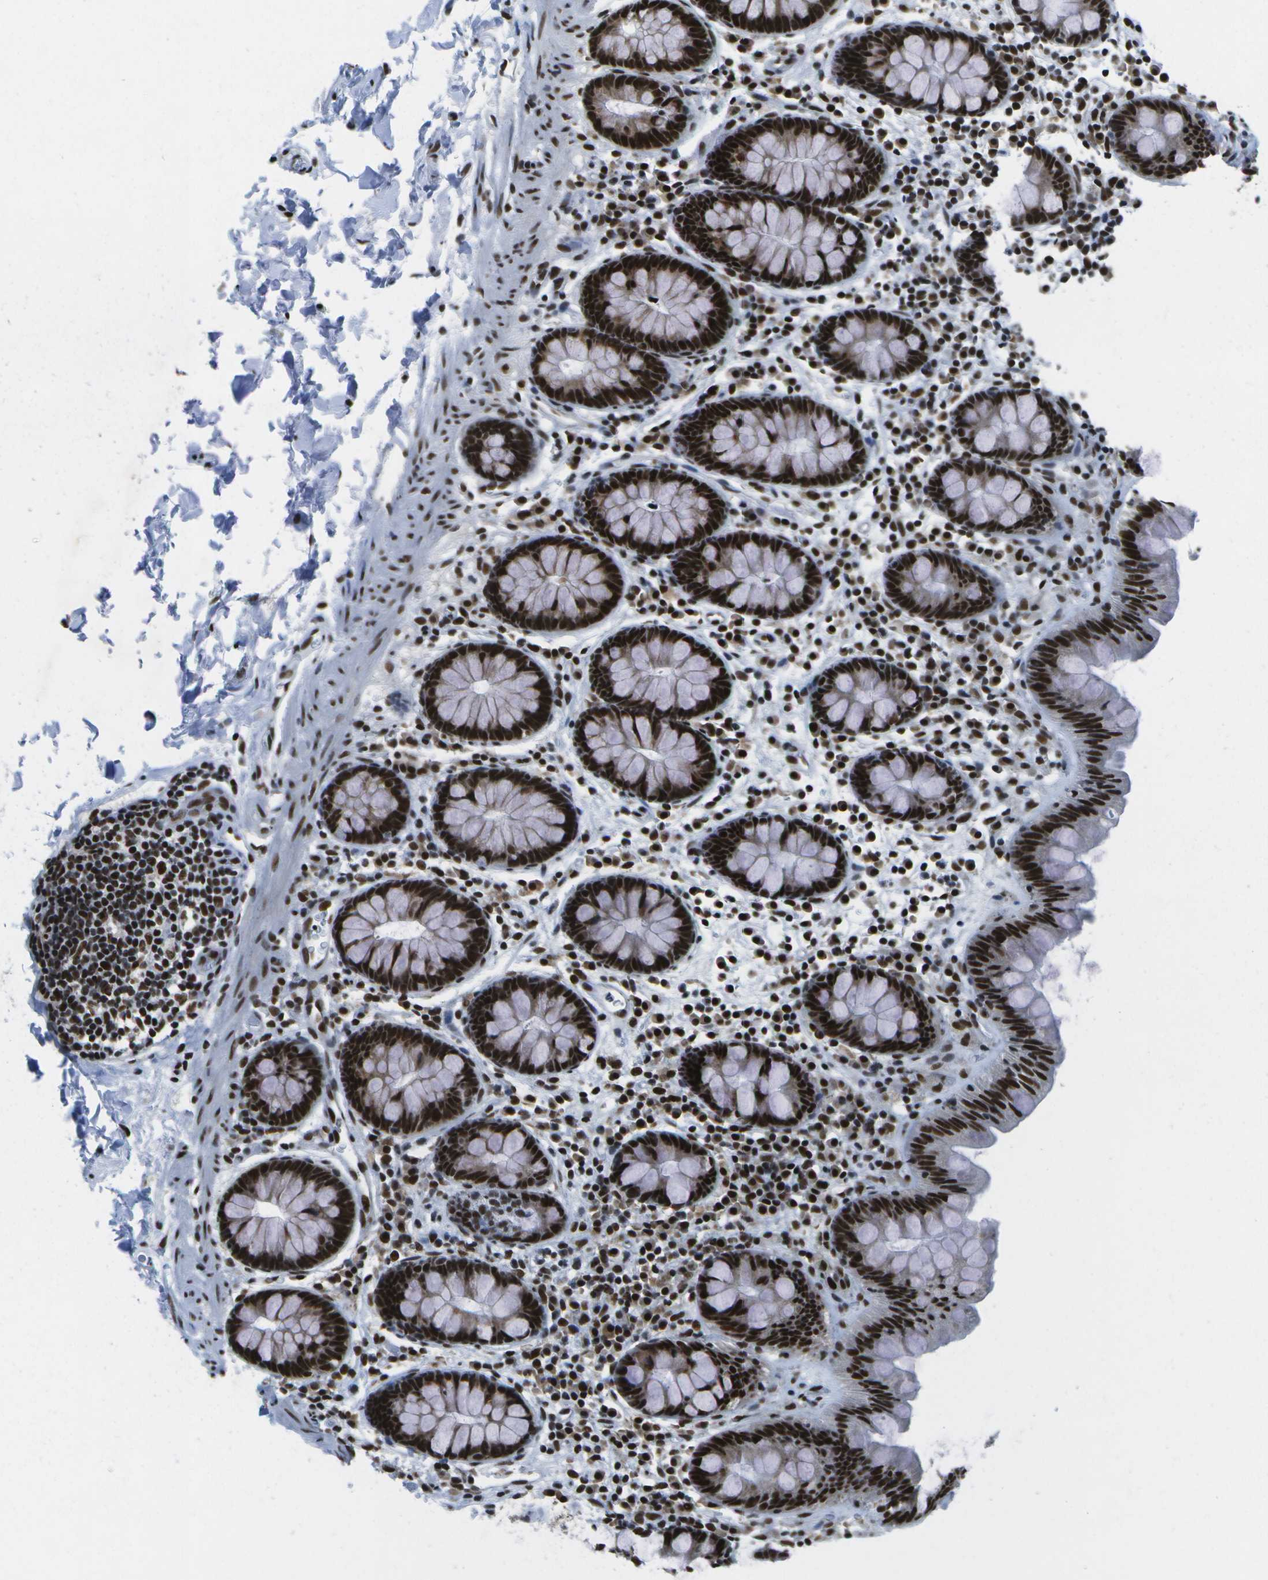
{"staining": {"intensity": "moderate", "quantity": ">75%", "location": "nuclear"}, "tissue": "colon", "cell_type": "Endothelial cells", "image_type": "normal", "snomed": [{"axis": "morphology", "description": "Normal tissue, NOS"}, {"axis": "topography", "description": "Colon"}], "caption": "This histopathology image reveals IHC staining of unremarkable colon, with medium moderate nuclear staining in about >75% of endothelial cells.", "gene": "NSRP1", "patient": {"sex": "female", "age": 80}}